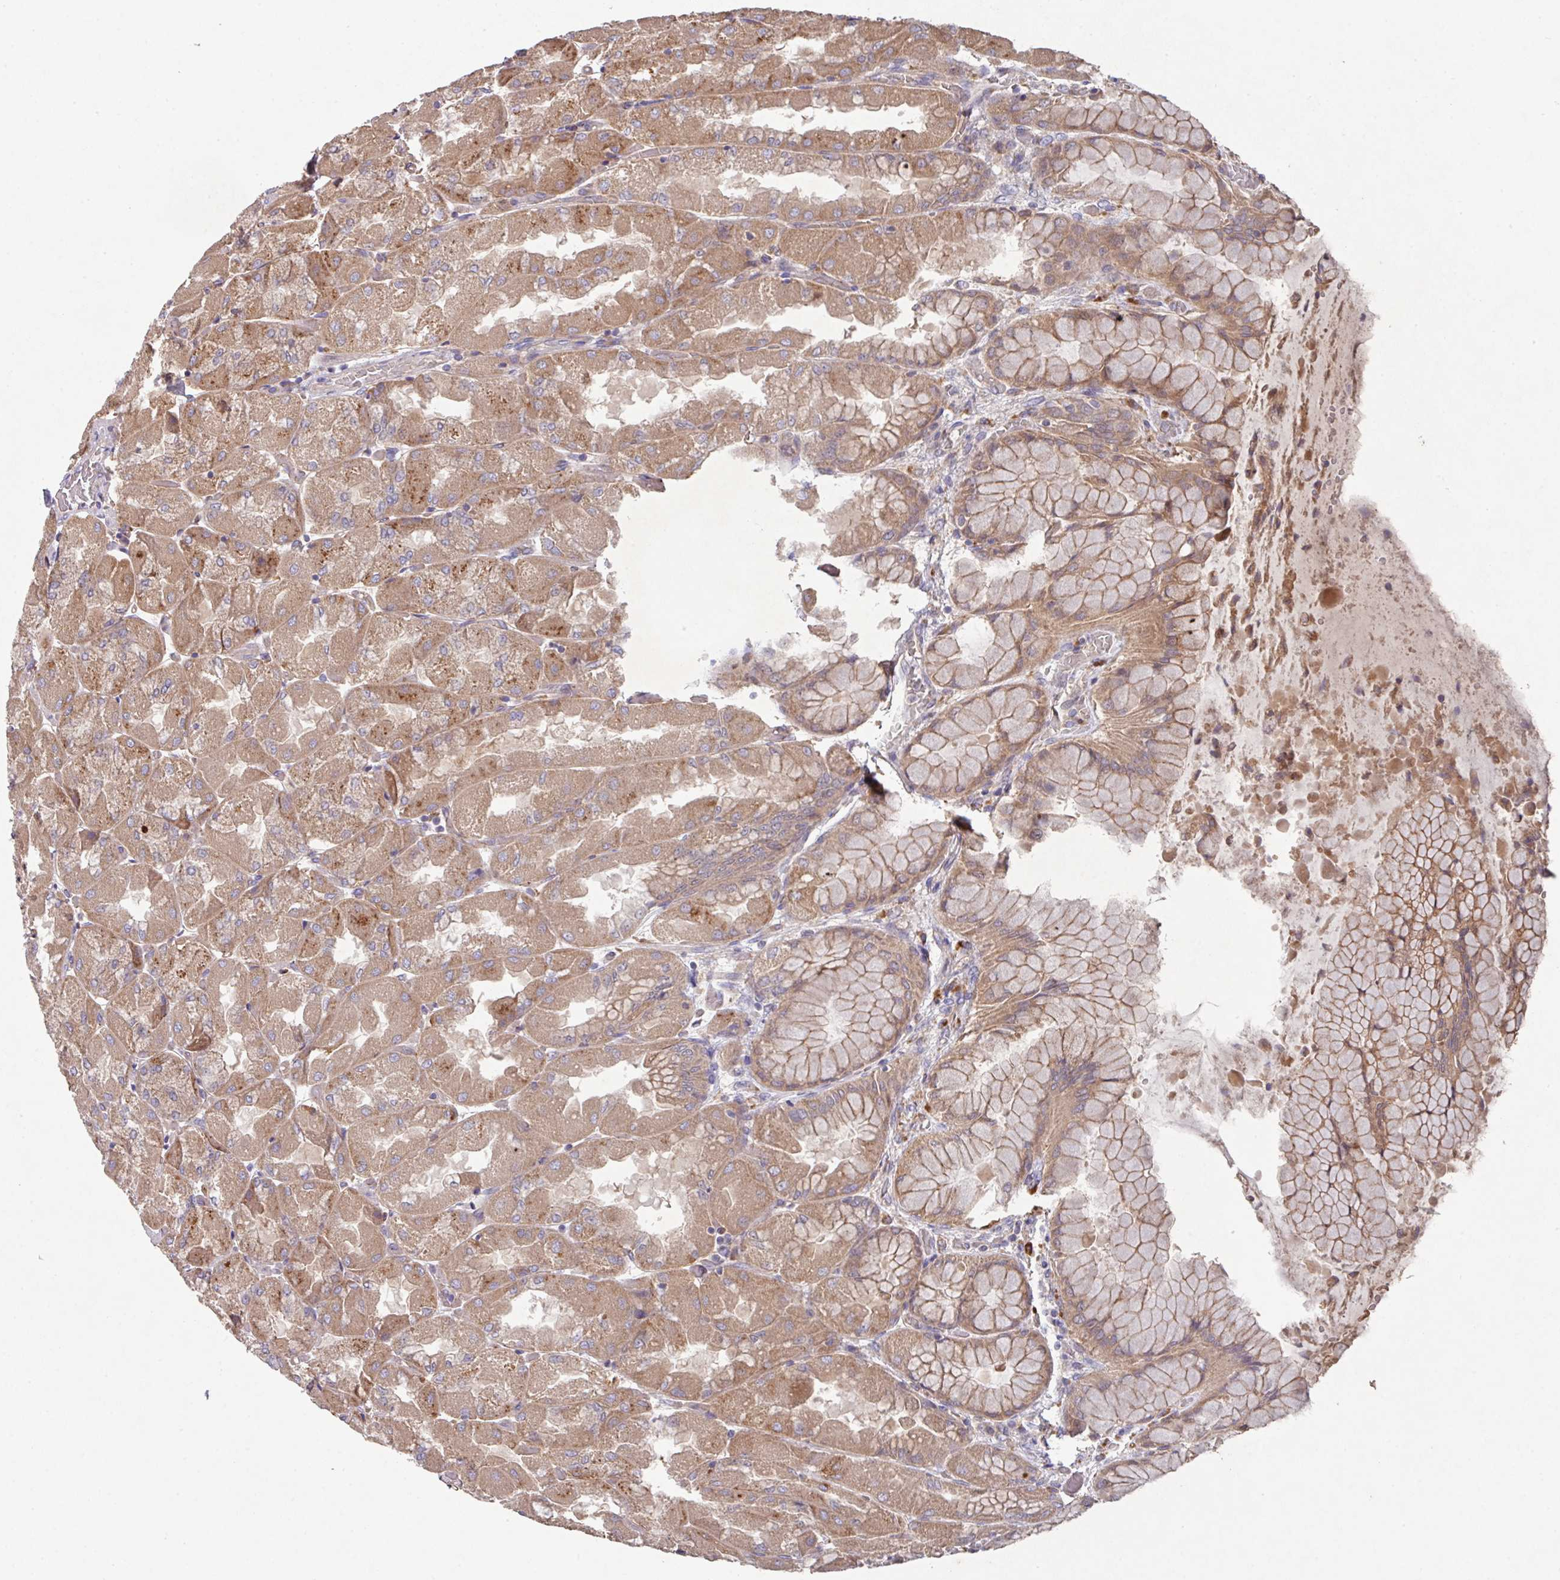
{"staining": {"intensity": "moderate", "quantity": ">75%", "location": "cytoplasmic/membranous"}, "tissue": "stomach", "cell_type": "Glandular cells", "image_type": "normal", "snomed": [{"axis": "morphology", "description": "Normal tissue, NOS"}, {"axis": "topography", "description": "Stomach"}], "caption": "Stomach stained with a protein marker reveals moderate staining in glandular cells.", "gene": "TRIM14", "patient": {"sex": "female", "age": 61}}